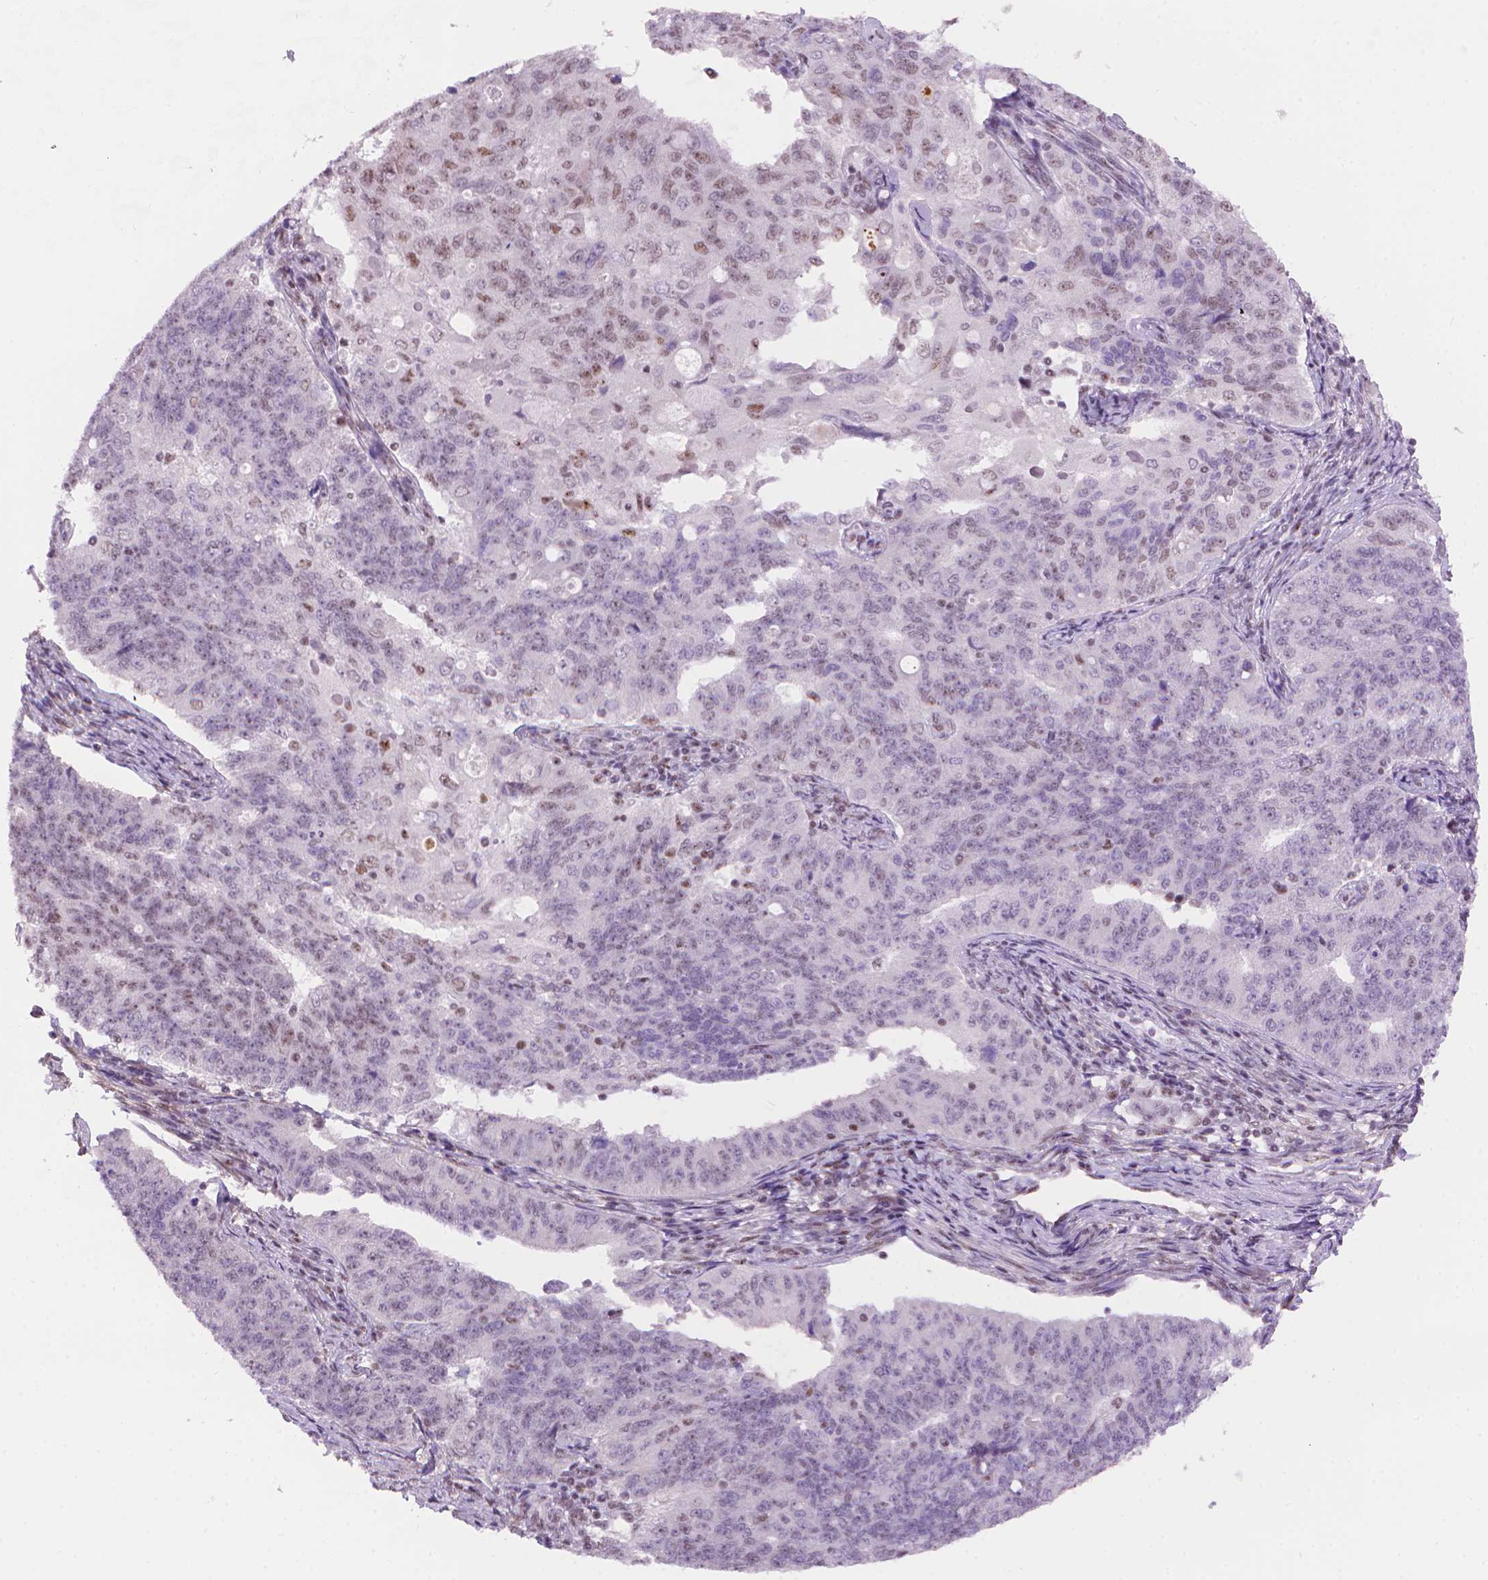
{"staining": {"intensity": "weak", "quantity": "<25%", "location": "nuclear"}, "tissue": "endometrial cancer", "cell_type": "Tumor cells", "image_type": "cancer", "snomed": [{"axis": "morphology", "description": "Adenocarcinoma, NOS"}, {"axis": "topography", "description": "Endometrium"}], "caption": "Immunohistochemistry (IHC) of human endometrial cancer (adenocarcinoma) exhibits no expression in tumor cells.", "gene": "UBN1", "patient": {"sex": "female", "age": 43}}